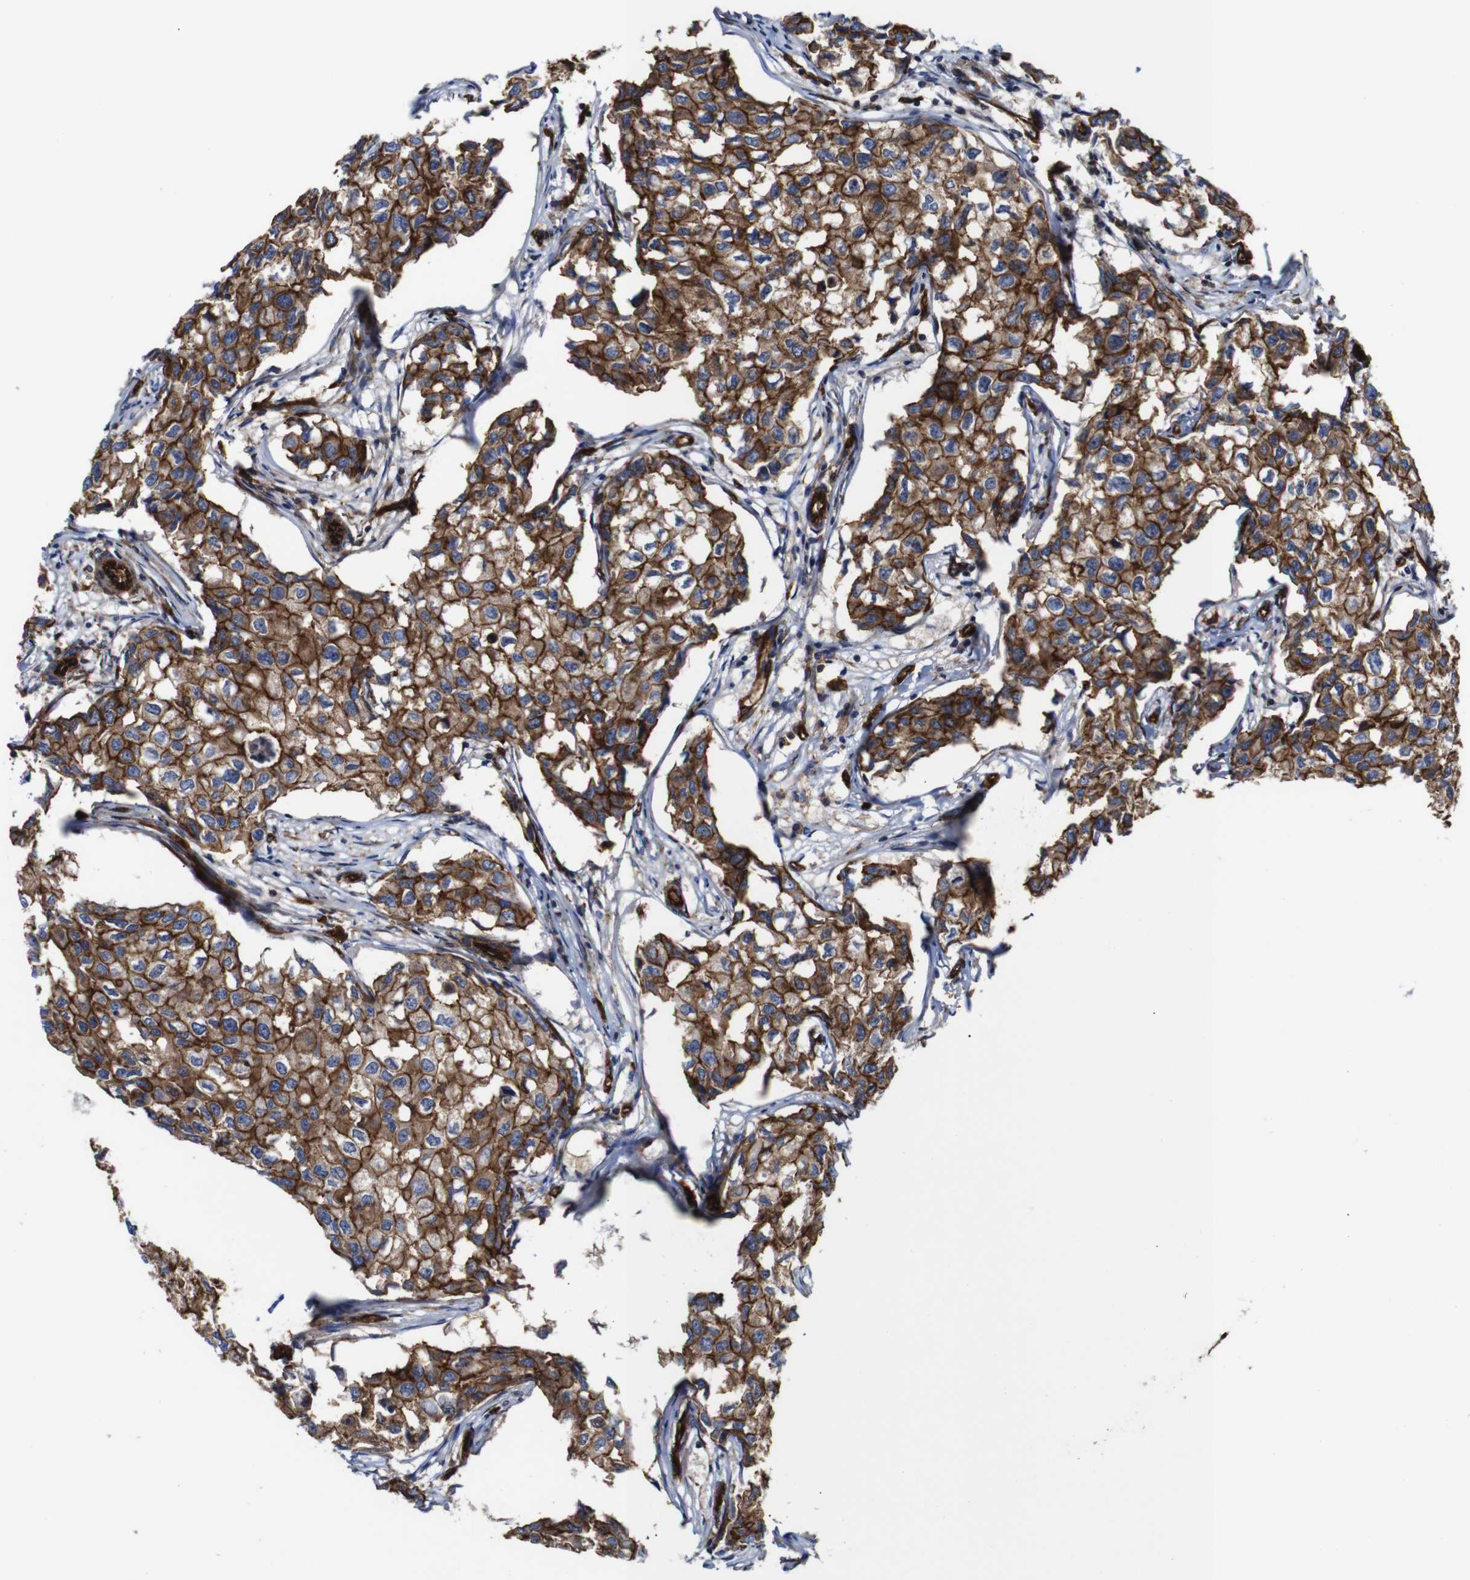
{"staining": {"intensity": "strong", "quantity": ">75%", "location": "cytoplasmic/membranous"}, "tissue": "breast cancer", "cell_type": "Tumor cells", "image_type": "cancer", "snomed": [{"axis": "morphology", "description": "Duct carcinoma"}, {"axis": "topography", "description": "Breast"}], "caption": "Breast invasive ductal carcinoma stained for a protein demonstrates strong cytoplasmic/membranous positivity in tumor cells. The protein is stained brown, and the nuclei are stained in blue (DAB (3,3'-diaminobenzidine) IHC with brightfield microscopy, high magnification).", "gene": "SPTBN1", "patient": {"sex": "female", "age": 27}}